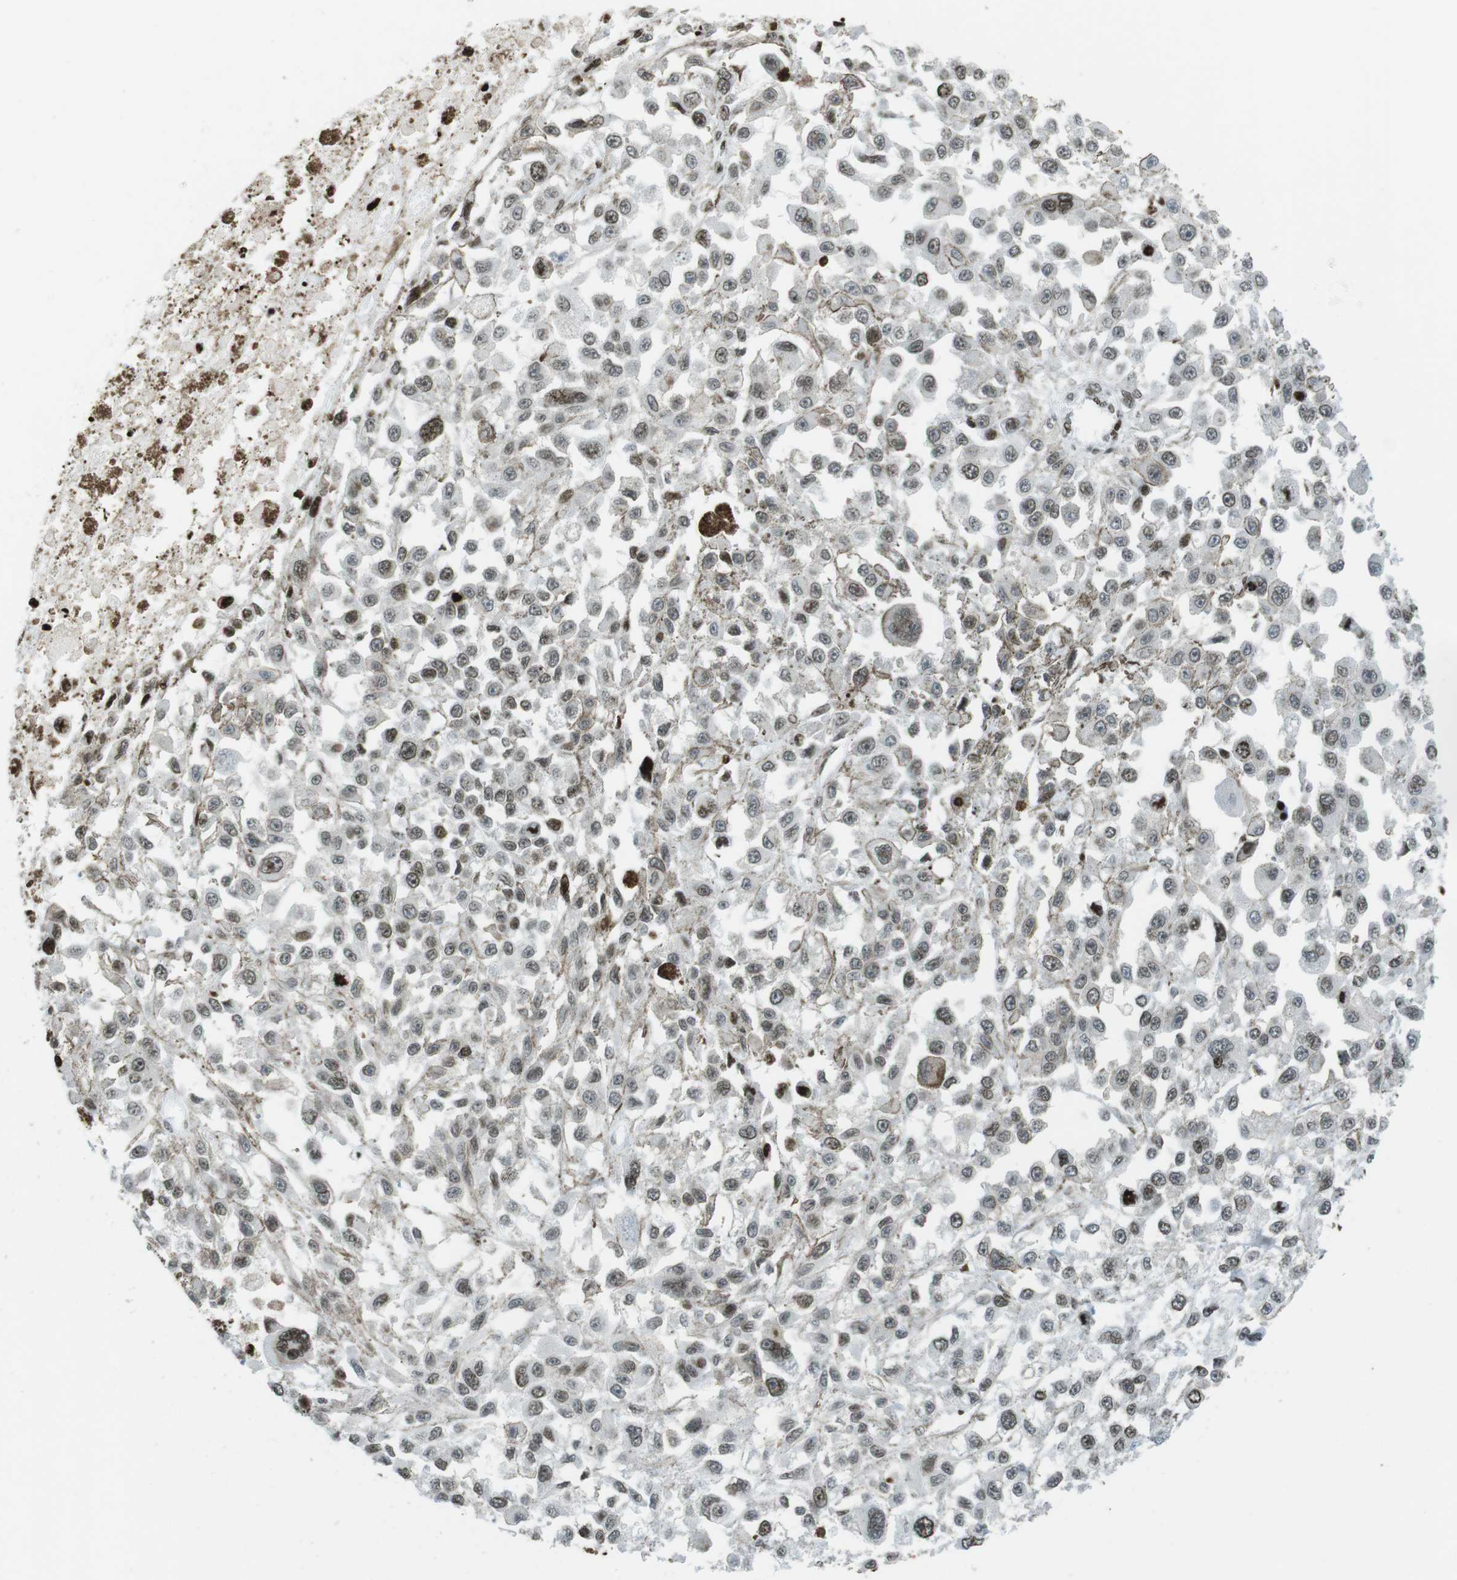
{"staining": {"intensity": "weak", "quantity": "25%-75%", "location": "nuclear"}, "tissue": "melanoma", "cell_type": "Tumor cells", "image_type": "cancer", "snomed": [{"axis": "morphology", "description": "Malignant melanoma, Metastatic site"}, {"axis": "topography", "description": "Lymph node"}], "caption": "IHC (DAB (3,3'-diaminobenzidine)) staining of human melanoma shows weak nuclear protein expression in about 25%-75% of tumor cells. The protein is stained brown, and the nuclei are stained in blue (DAB (3,3'-diaminobenzidine) IHC with brightfield microscopy, high magnification).", "gene": "H2AC8", "patient": {"sex": "male", "age": 59}}